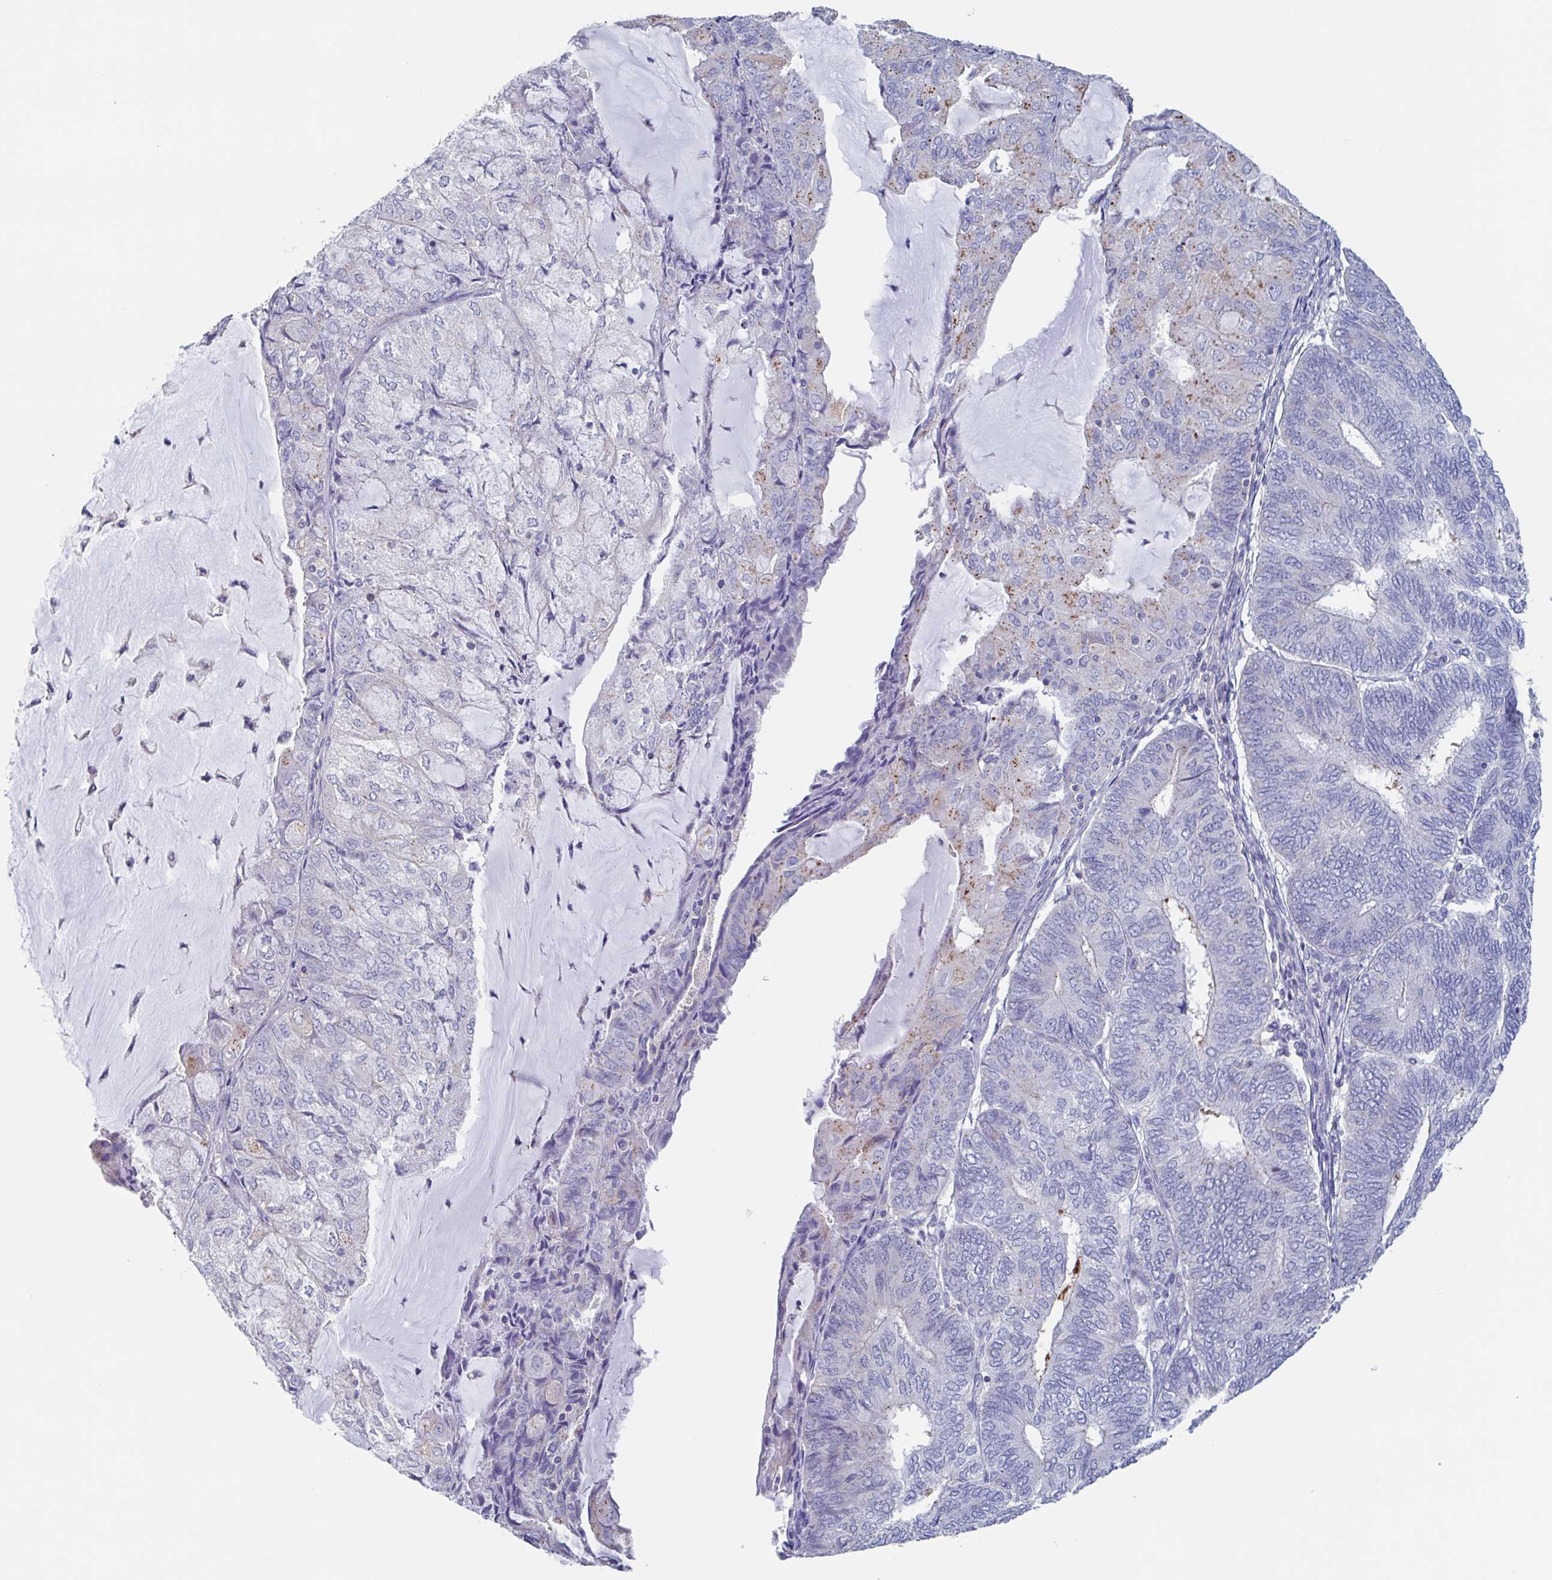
{"staining": {"intensity": "moderate", "quantity": "25%-75%", "location": "cytoplasmic/membranous"}, "tissue": "endometrial cancer", "cell_type": "Tumor cells", "image_type": "cancer", "snomed": [{"axis": "morphology", "description": "Adenocarcinoma, NOS"}, {"axis": "topography", "description": "Endometrium"}], "caption": "Immunohistochemical staining of human endometrial adenocarcinoma shows medium levels of moderate cytoplasmic/membranous protein positivity in approximately 25%-75% of tumor cells.", "gene": "CHMP5", "patient": {"sex": "female", "age": 81}}